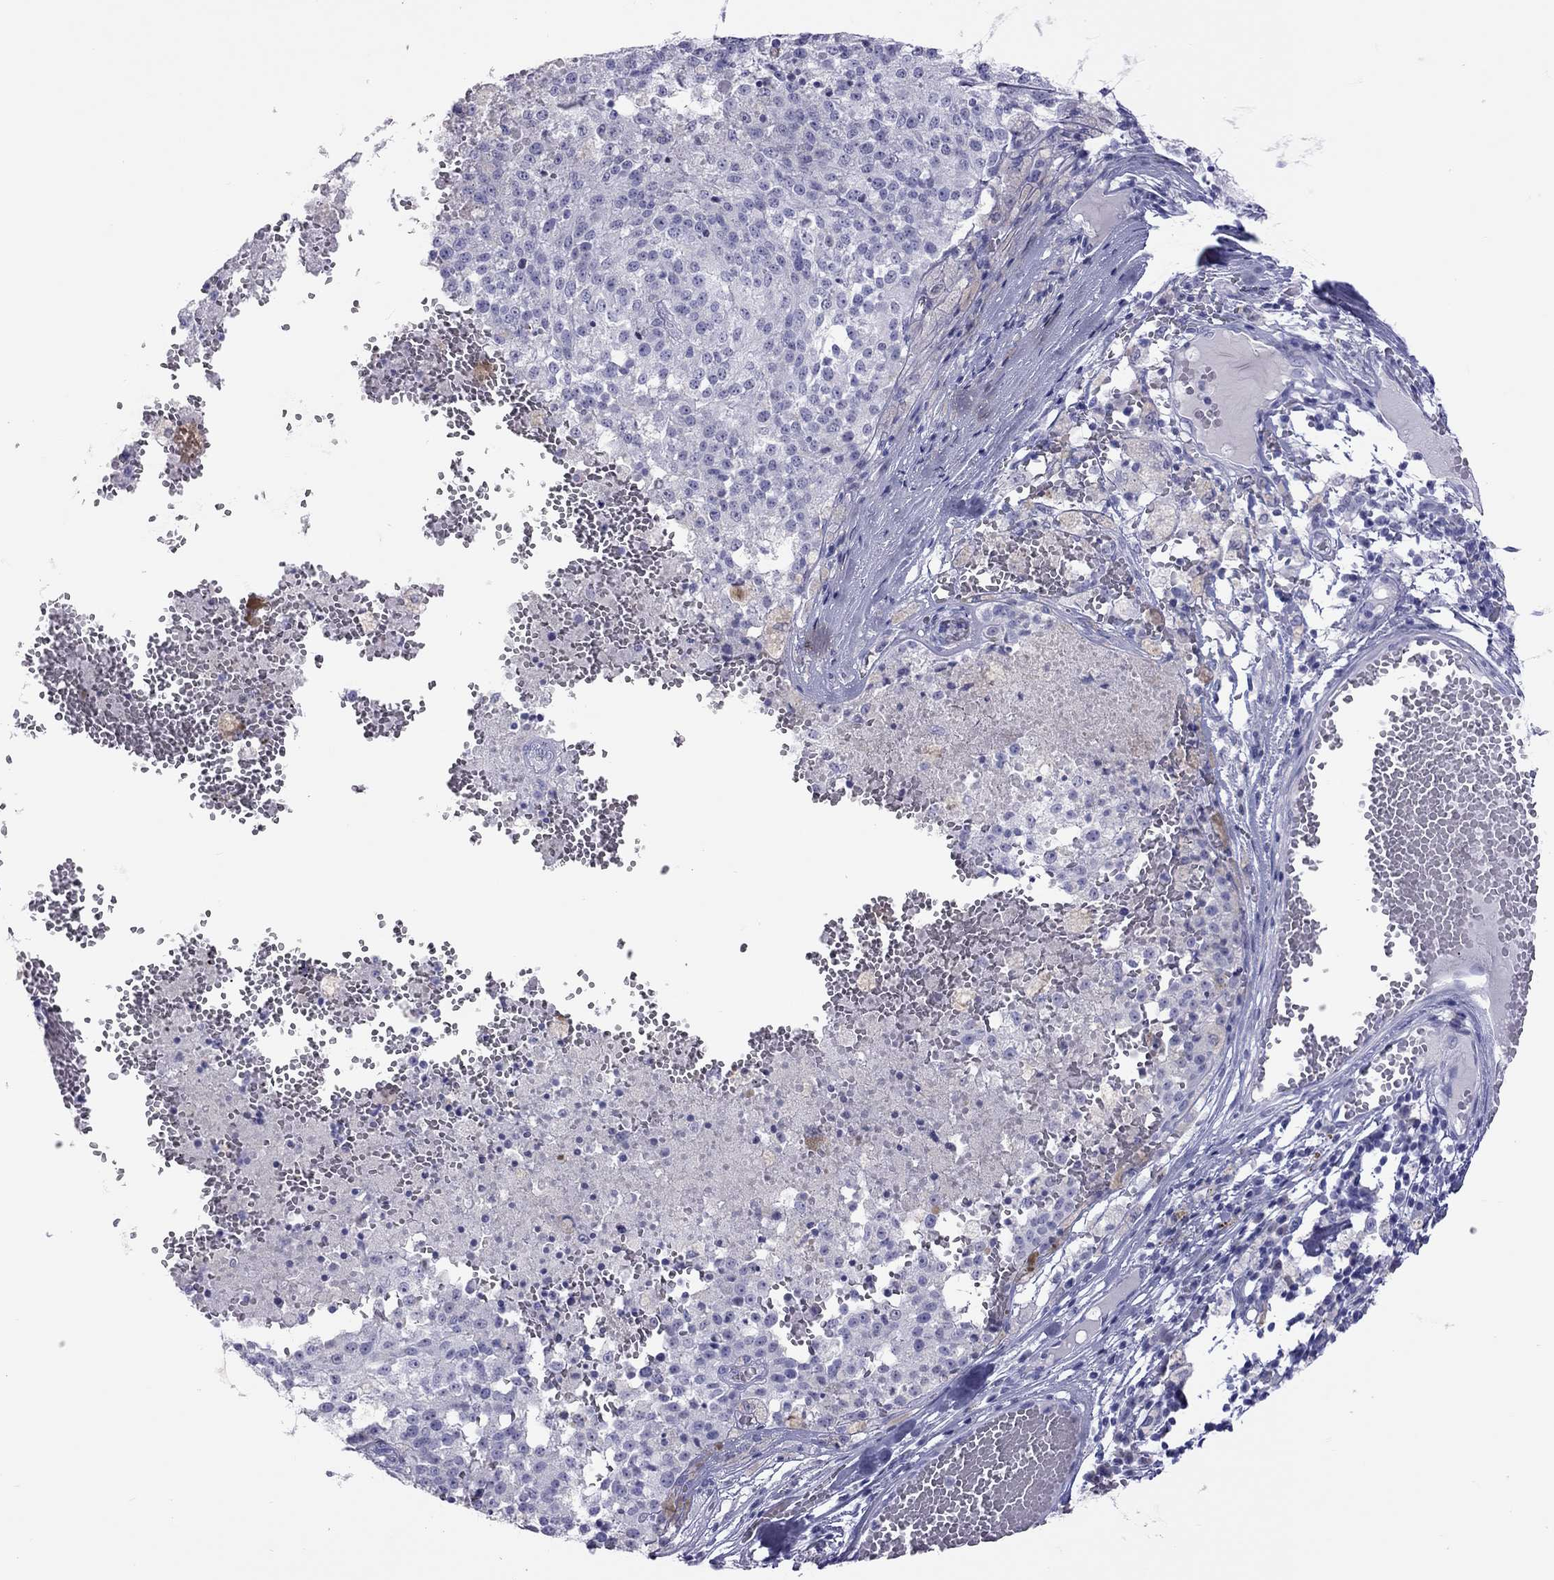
{"staining": {"intensity": "negative", "quantity": "none", "location": "none"}, "tissue": "melanoma", "cell_type": "Tumor cells", "image_type": "cancer", "snomed": [{"axis": "morphology", "description": "Malignant melanoma, Metastatic site"}, {"axis": "topography", "description": "Lymph node"}], "caption": "There is no significant expression in tumor cells of melanoma.", "gene": "STAG3", "patient": {"sex": "female", "age": 64}}